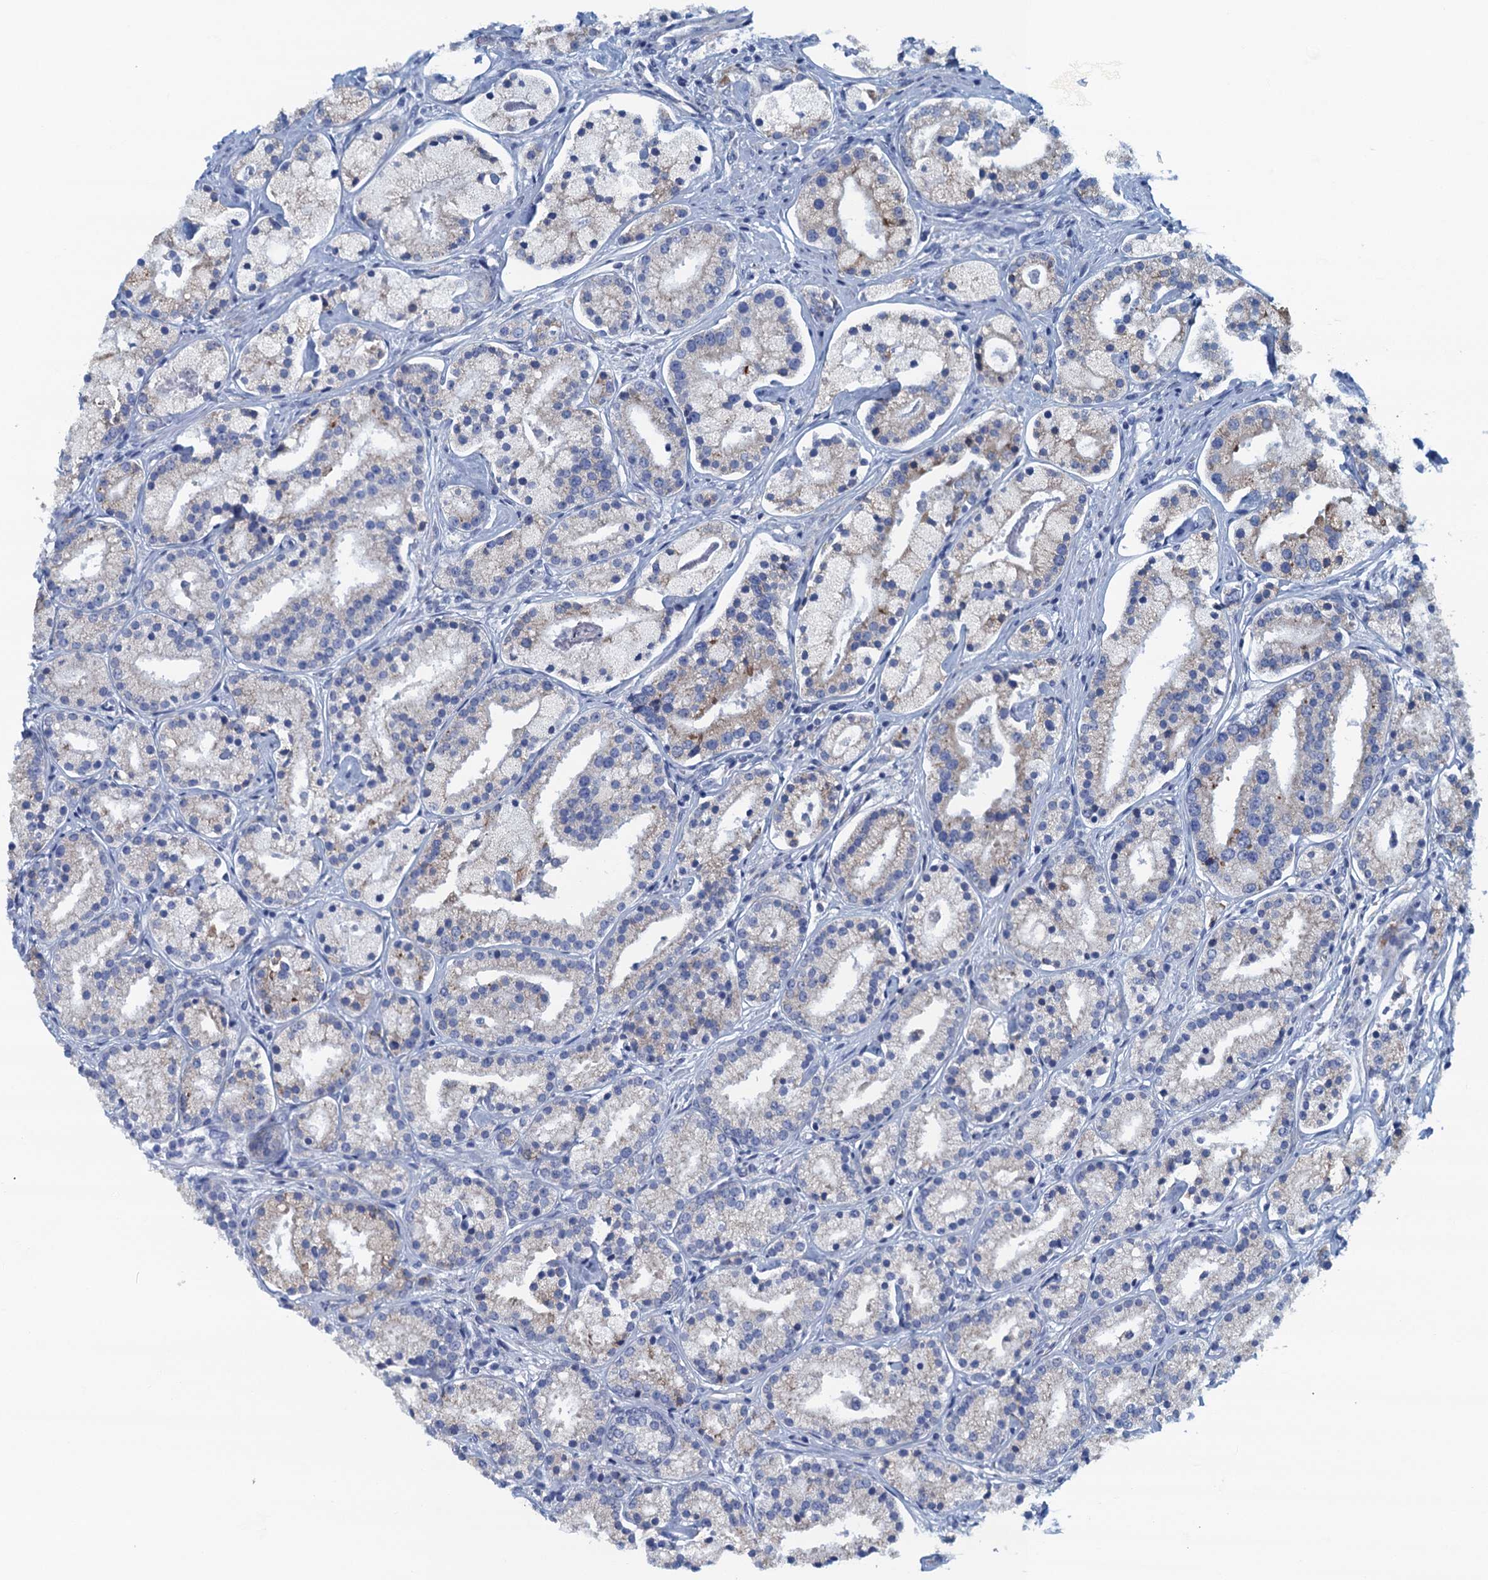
{"staining": {"intensity": "negative", "quantity": "none", "location": "none"}, "tissue": "prostate cancer", "cell_type": "Tumor cells", "image_type": "cancer", "snomed": [{"axis": "morphology", "description": "Adenocarcinoma, High grade"}, {"axis": "topography", "description": "Prostate"}], "caption": "Immunohistochemistry photomicrograph of prostate cancer stained for a protein (brown), which displays no positivity in tumor cells.", "gene": "C10orf88", "patient": {"sex": "male", "age": 69}}